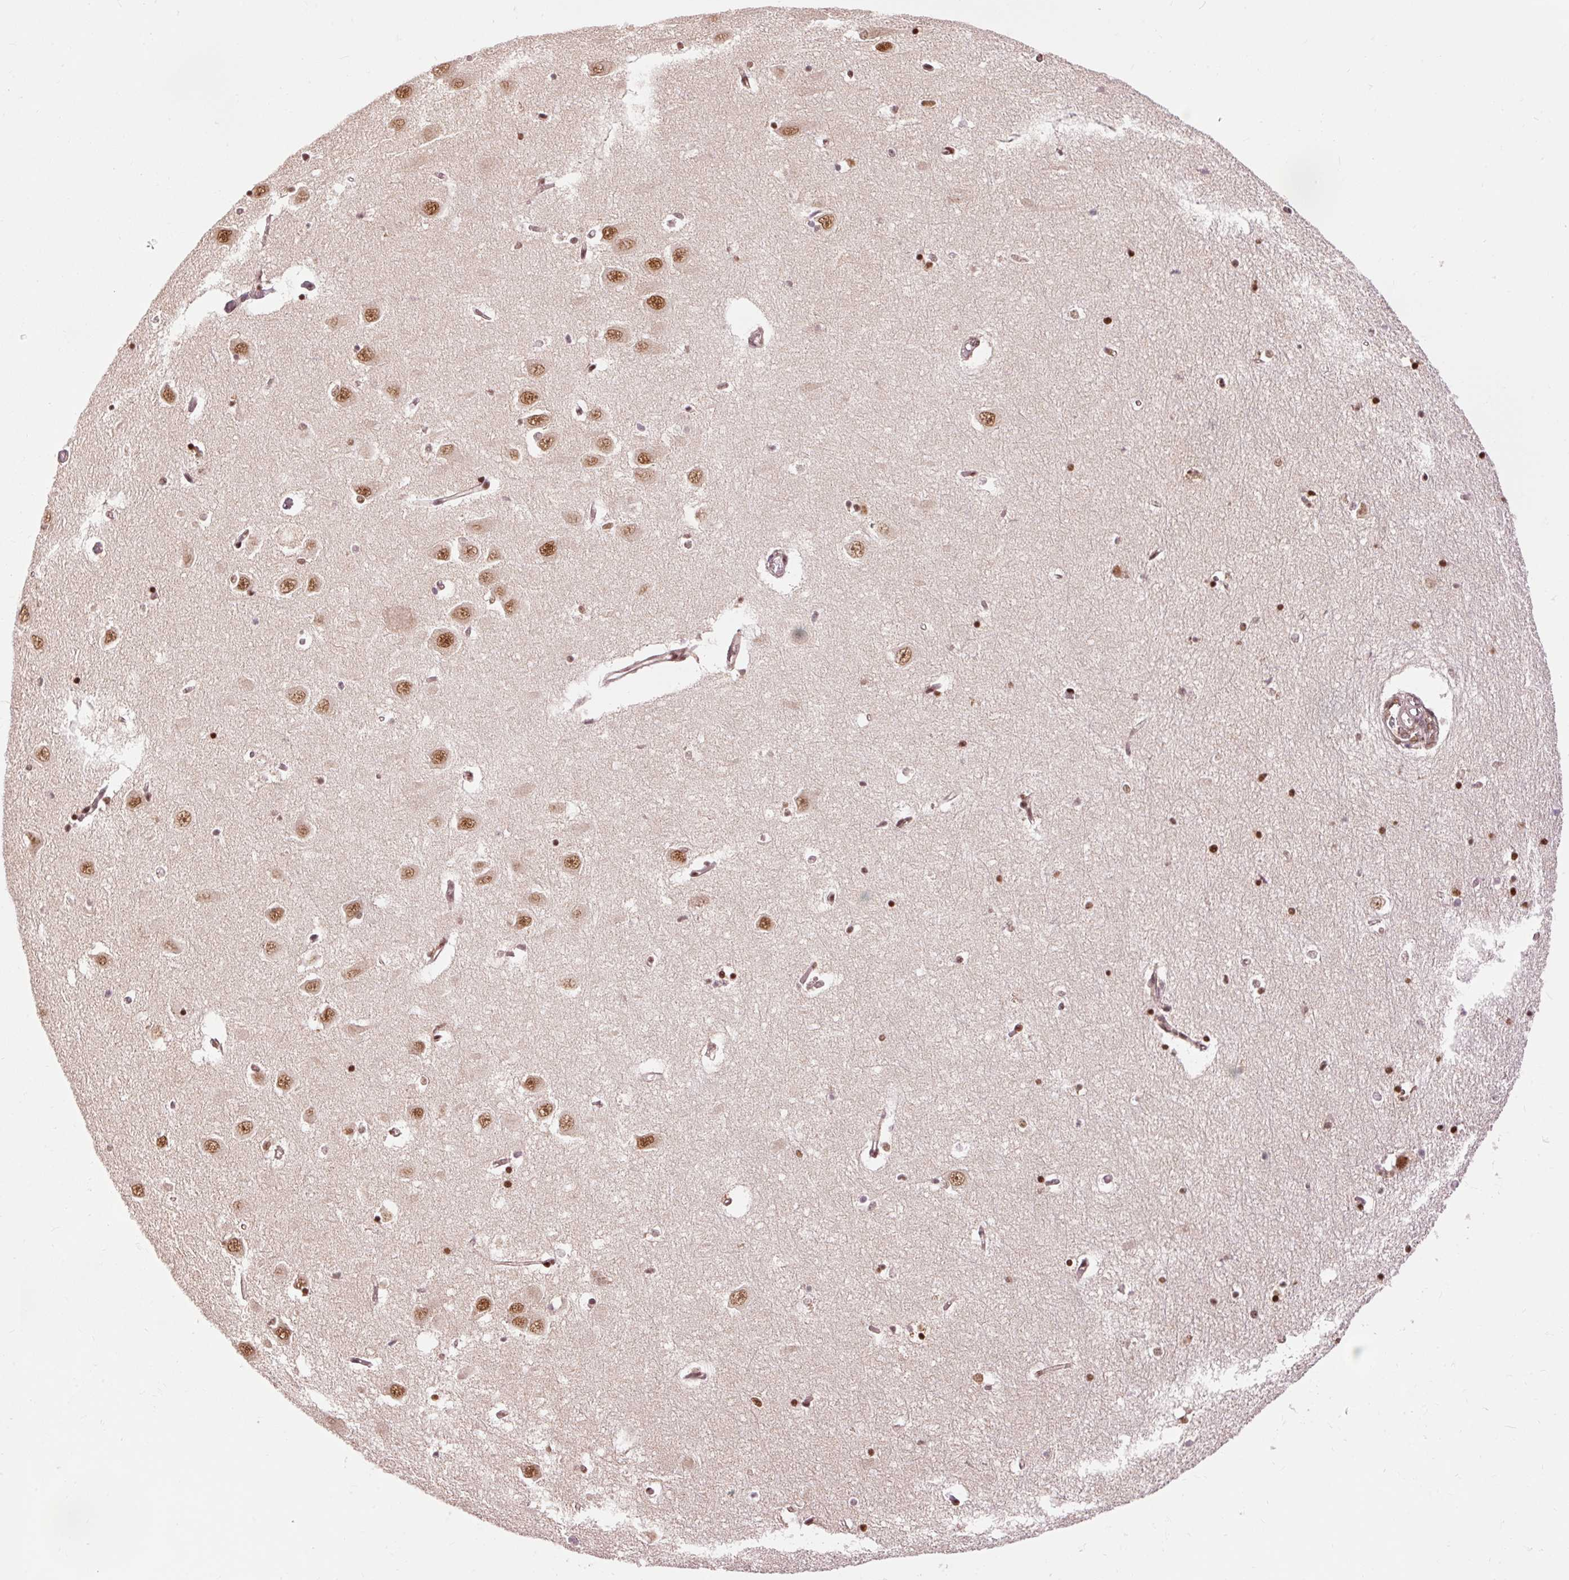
{"staining": {"intensity": "strong", "quantity": ">75%", "location": "nuclear"}, "tissue": "hippocampus", "cell_type": "Glial cells", "image_type": "normal", "snomed": [{"axis": "morphology", "description": "Normal tissue, NOS"}, {"axis": "topography", "description": "Hippocampus"}], "caption": "This image demonstrates immunohistochemistry staining of benign human hippocampus, with high strong nuclear expression in about >75% of glial cells.", "gene": "ZBTB44", "patient": {"sex": "male", "age": 70}}